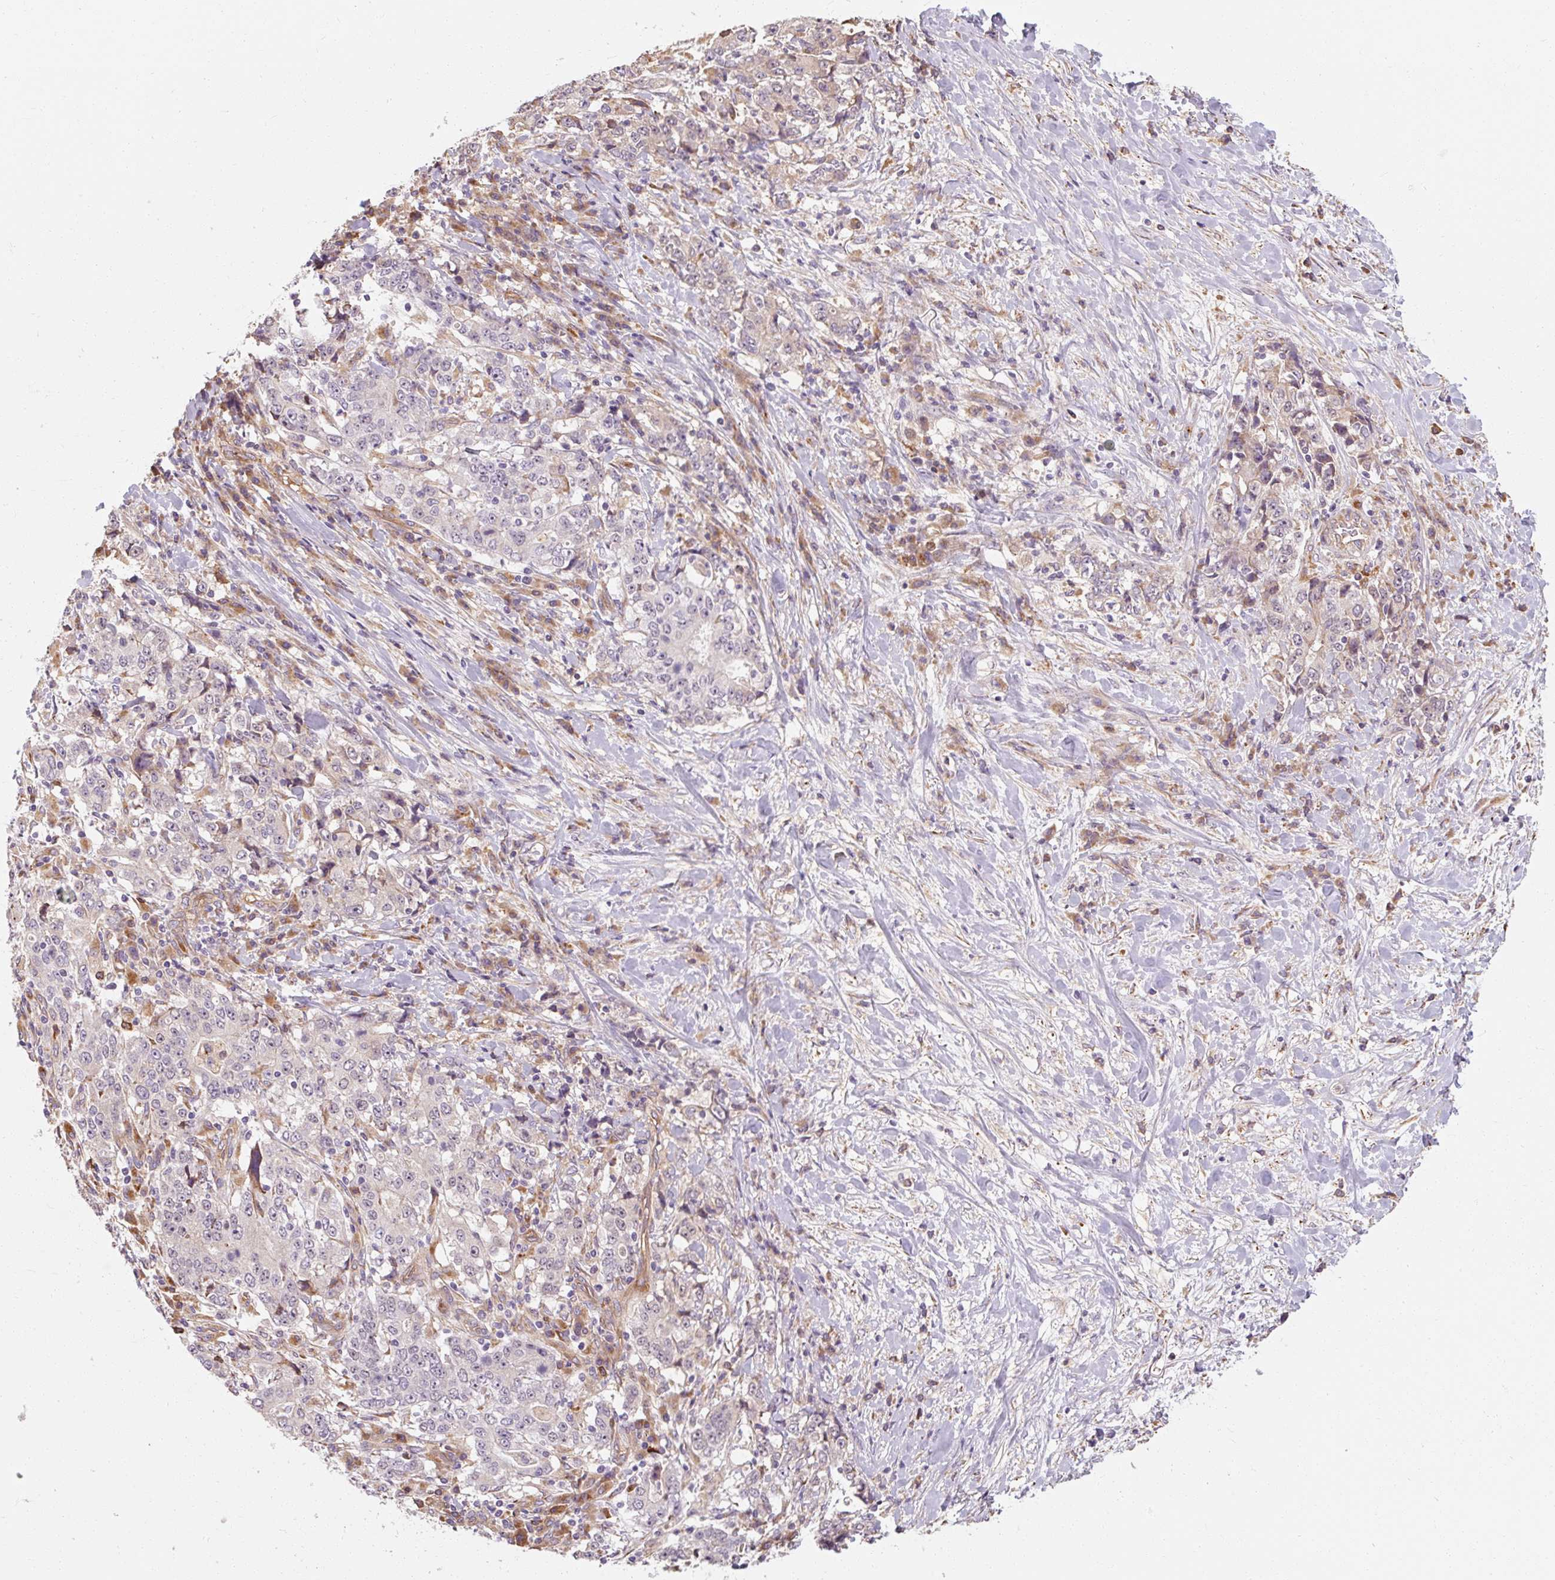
{"staining": {"intensity": "negative", "quantity": "none", "location": "none"}, "tissue": "stomach cancer", "cell_type": "Tumor cells", "image_type": "cancer", "snomed": [{"axis": "morphology", "description": "Normal tissue, NOS"}, {"axis": "morphology", "description": "Adenocarcinoma, NOS"}, {"axis": "topography", "description": "Stomach, upper"}, {"axis": "topography", "description": "Stomach"}], "caption": "Tumor cells show no significant protein positivity in stomach cancer (adenocarcinoma).", "gene": "TBC1D4", "patient": {"sex": "male", "age": 59}}